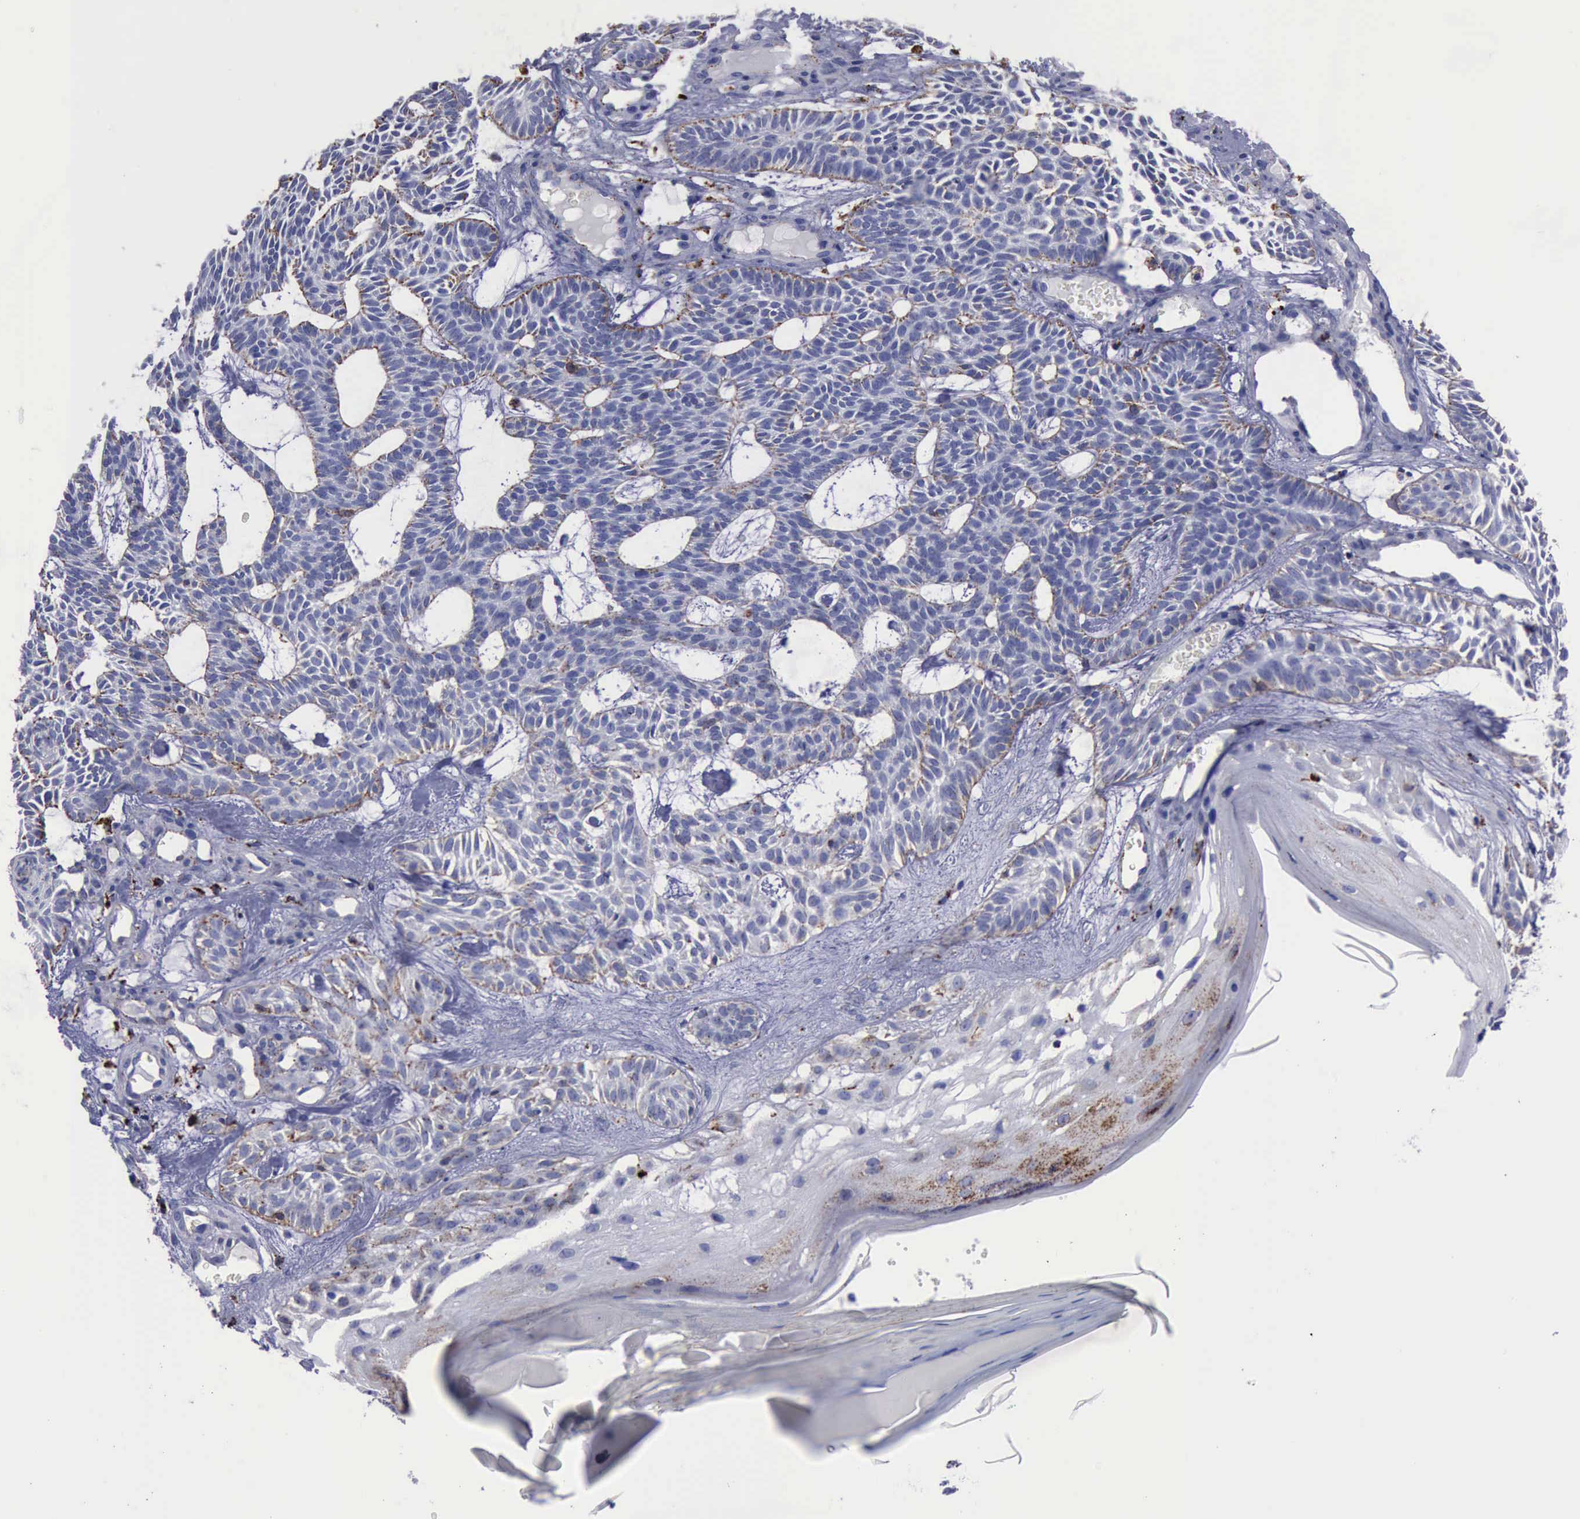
{"staining": {"intensity": "weak", "quantity": "<25%", "location": "cytoplasmic/membranous"}, "tissue": "skin cancer", "cell_type": "Tumor cells", "image_type": "cancer", "snomed": [{"axis": "morphology", "description": "Basal cell carcinoma"}, {"axis": "topography", "description": "Skin"}], "caption": "High power microscopy image of an immunohistochemistry (IHC) histopathology image of skin cancer, revealing no significant expression in tumor cells. The staining was performed using DAB to visualize the protein expression in brown, while the nuclei were stained in blue with hematoxylin (Magnification: 20x).", "gene": "CTSD", "patient": {"sex": "male", "age": 75}}